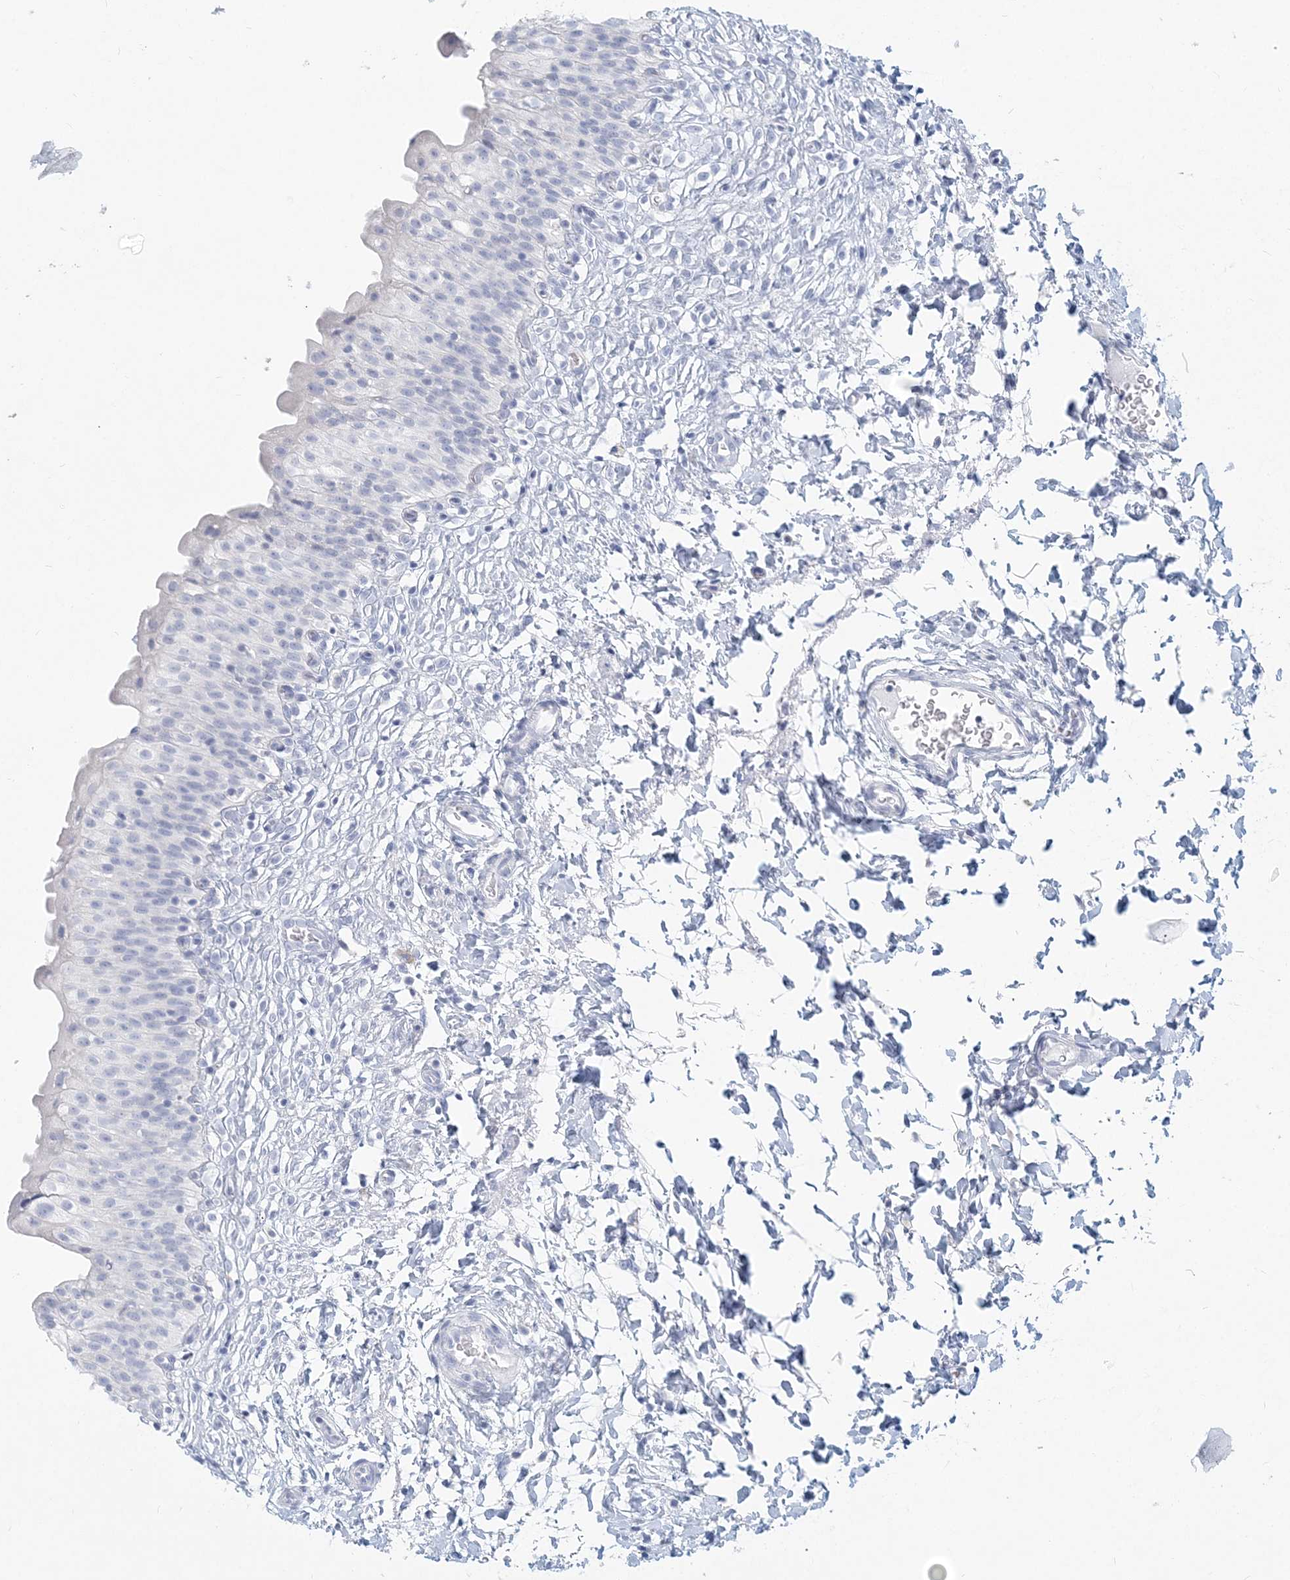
{"staining": {"intensity": "negative", "quantity": "none", "location": "none"}, "tissue": "urinary bladder", "cell_type": "Urothelial cells", "image_type": "normal", "snomed": [{"axis": "morphology", "description": "Normal tissue, NOS"}, {"axis": "topography", "description": "Urinary bladder"}], "caption": "The photomicrograph reveals no staining of urothelial cells in benign urinary bladder. (DAB immunohistochemistry (IHC) visualized using brightfield microscopy, high magnification).", "gene": "CSN1S1", "patient": {"sex": "male", "age": 55}}